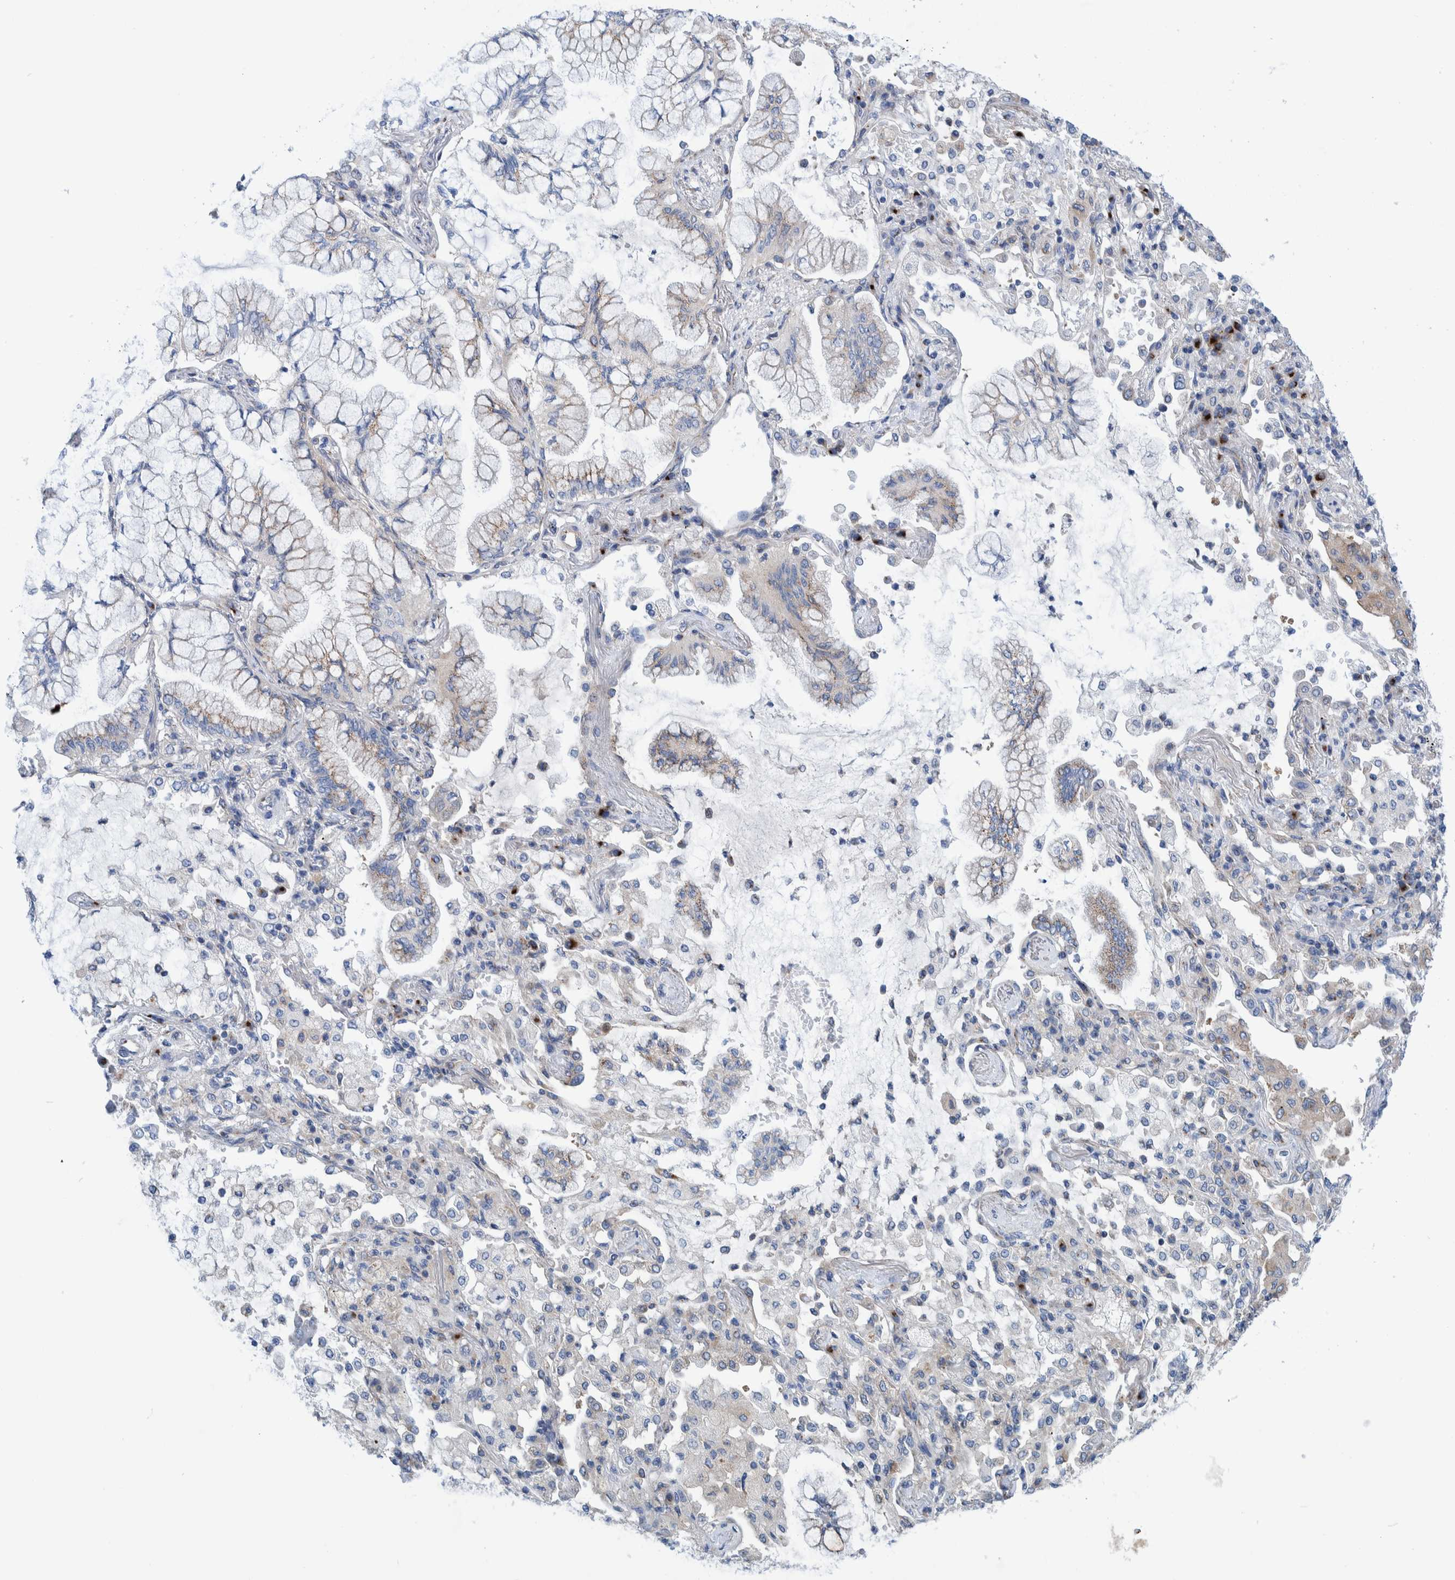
{"staining": {"intensity": "weak", "quantity": "25%-75%", "location": "cytoplasmic/membranous"}, "tissue": "lung cancer", "cell_type": "Tumor cells", "image_type": "cancer", "snomed": [{"axis": "morphology", "description": "Adenocarcinoma, NOS"}, {"axis": "topography", "description": "Lung"}], "caption": "DAB (3,3'-diaminobenzidine) immunohistochemical staining of lung adenocarcinoma demonstrates weak cytoplasmic/membranous protein expression in approximately 25%-75% of tumor cells.", "gene": "TRIM58", "patient": {"sex": "female", "age": 70}}